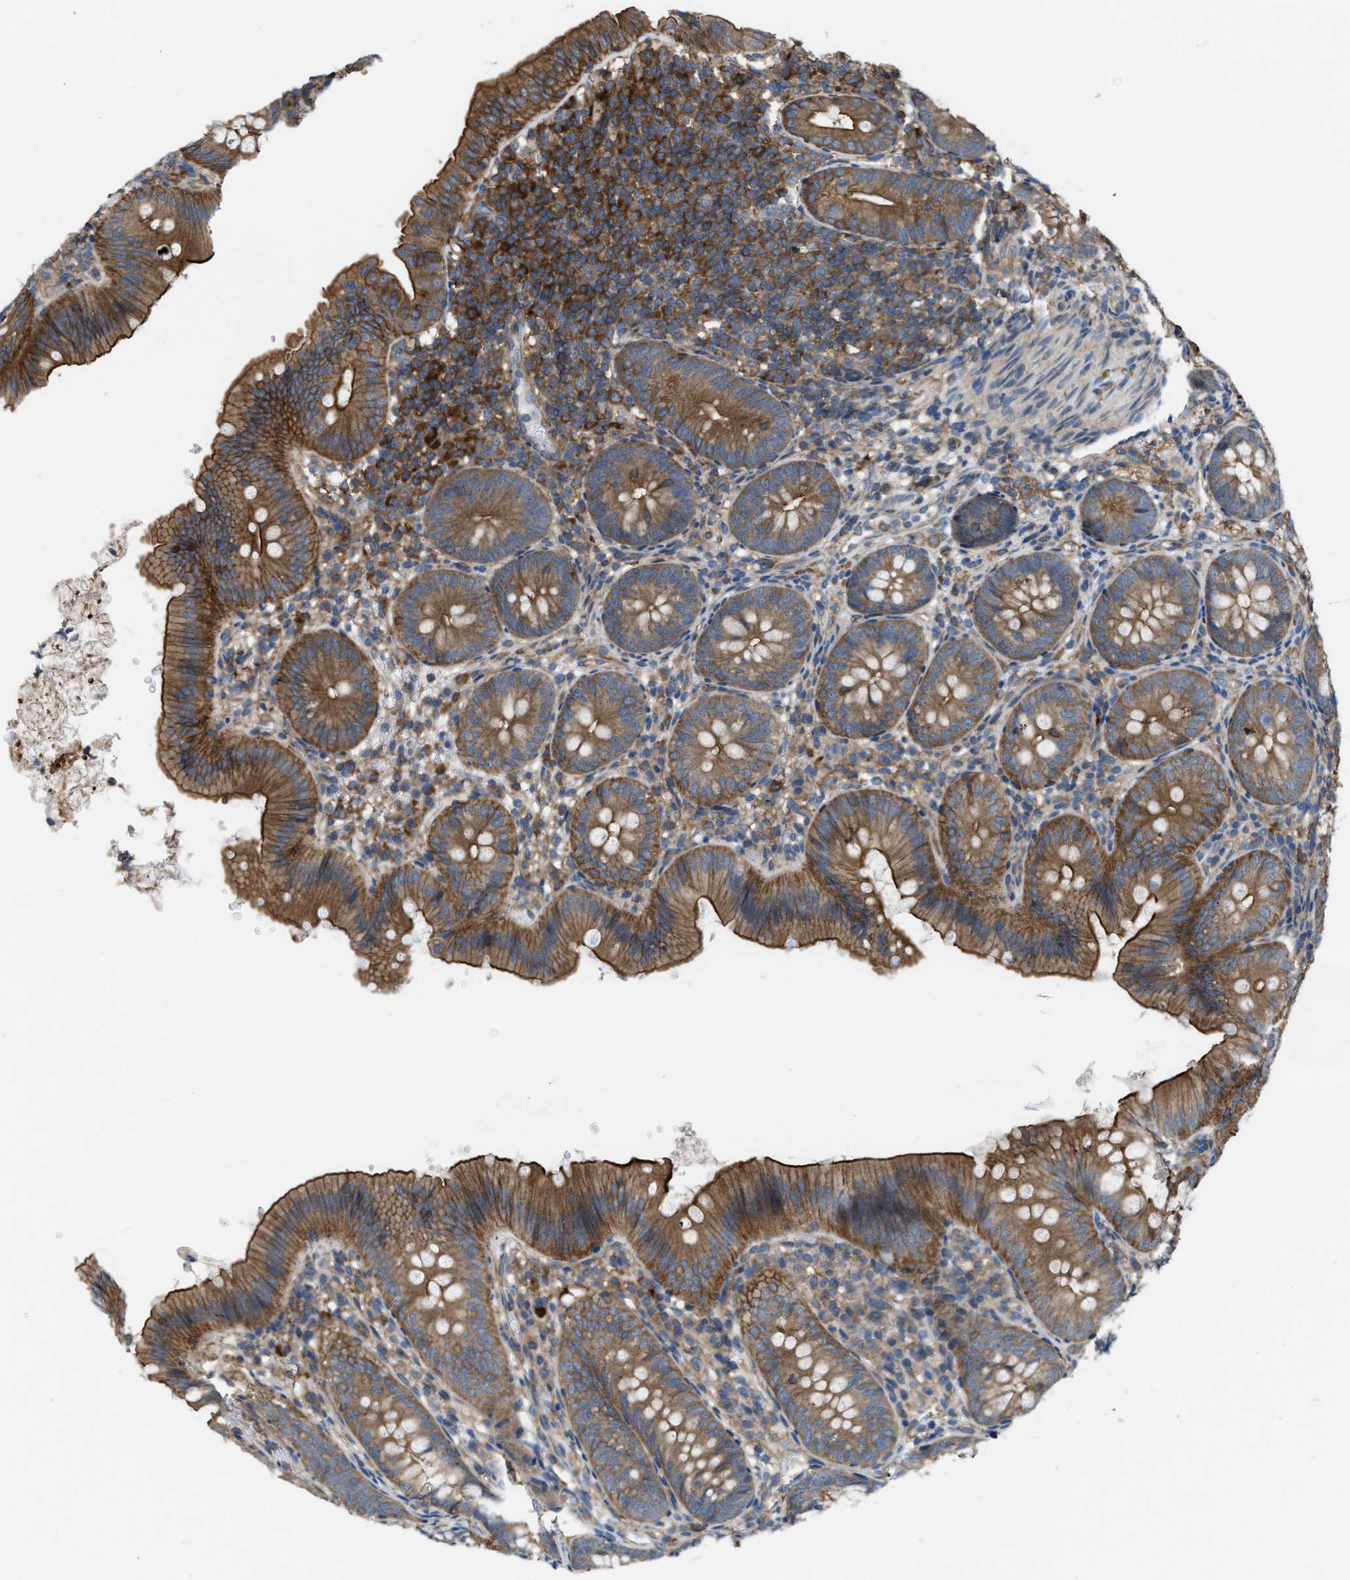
{"staining": {"intensity": "strong", "quantity": ">75%", "location": "cytoplasmic/membranous"}, "tissue": "appendix", "cell_type": "Glandular cells", "image_type": "normal", "snomed": [{"axis": "morphology", "description": "Normal tissue, NOS"}, {"axis": "topography", "description": "Appendix"}], "caption": "Strong cytoplasmic/membranous positivity is seen in approximately >75% of glandular cells in normal appendix.", "gene": "MYO18A", "patient": {"sex": "male", "age": 1}}